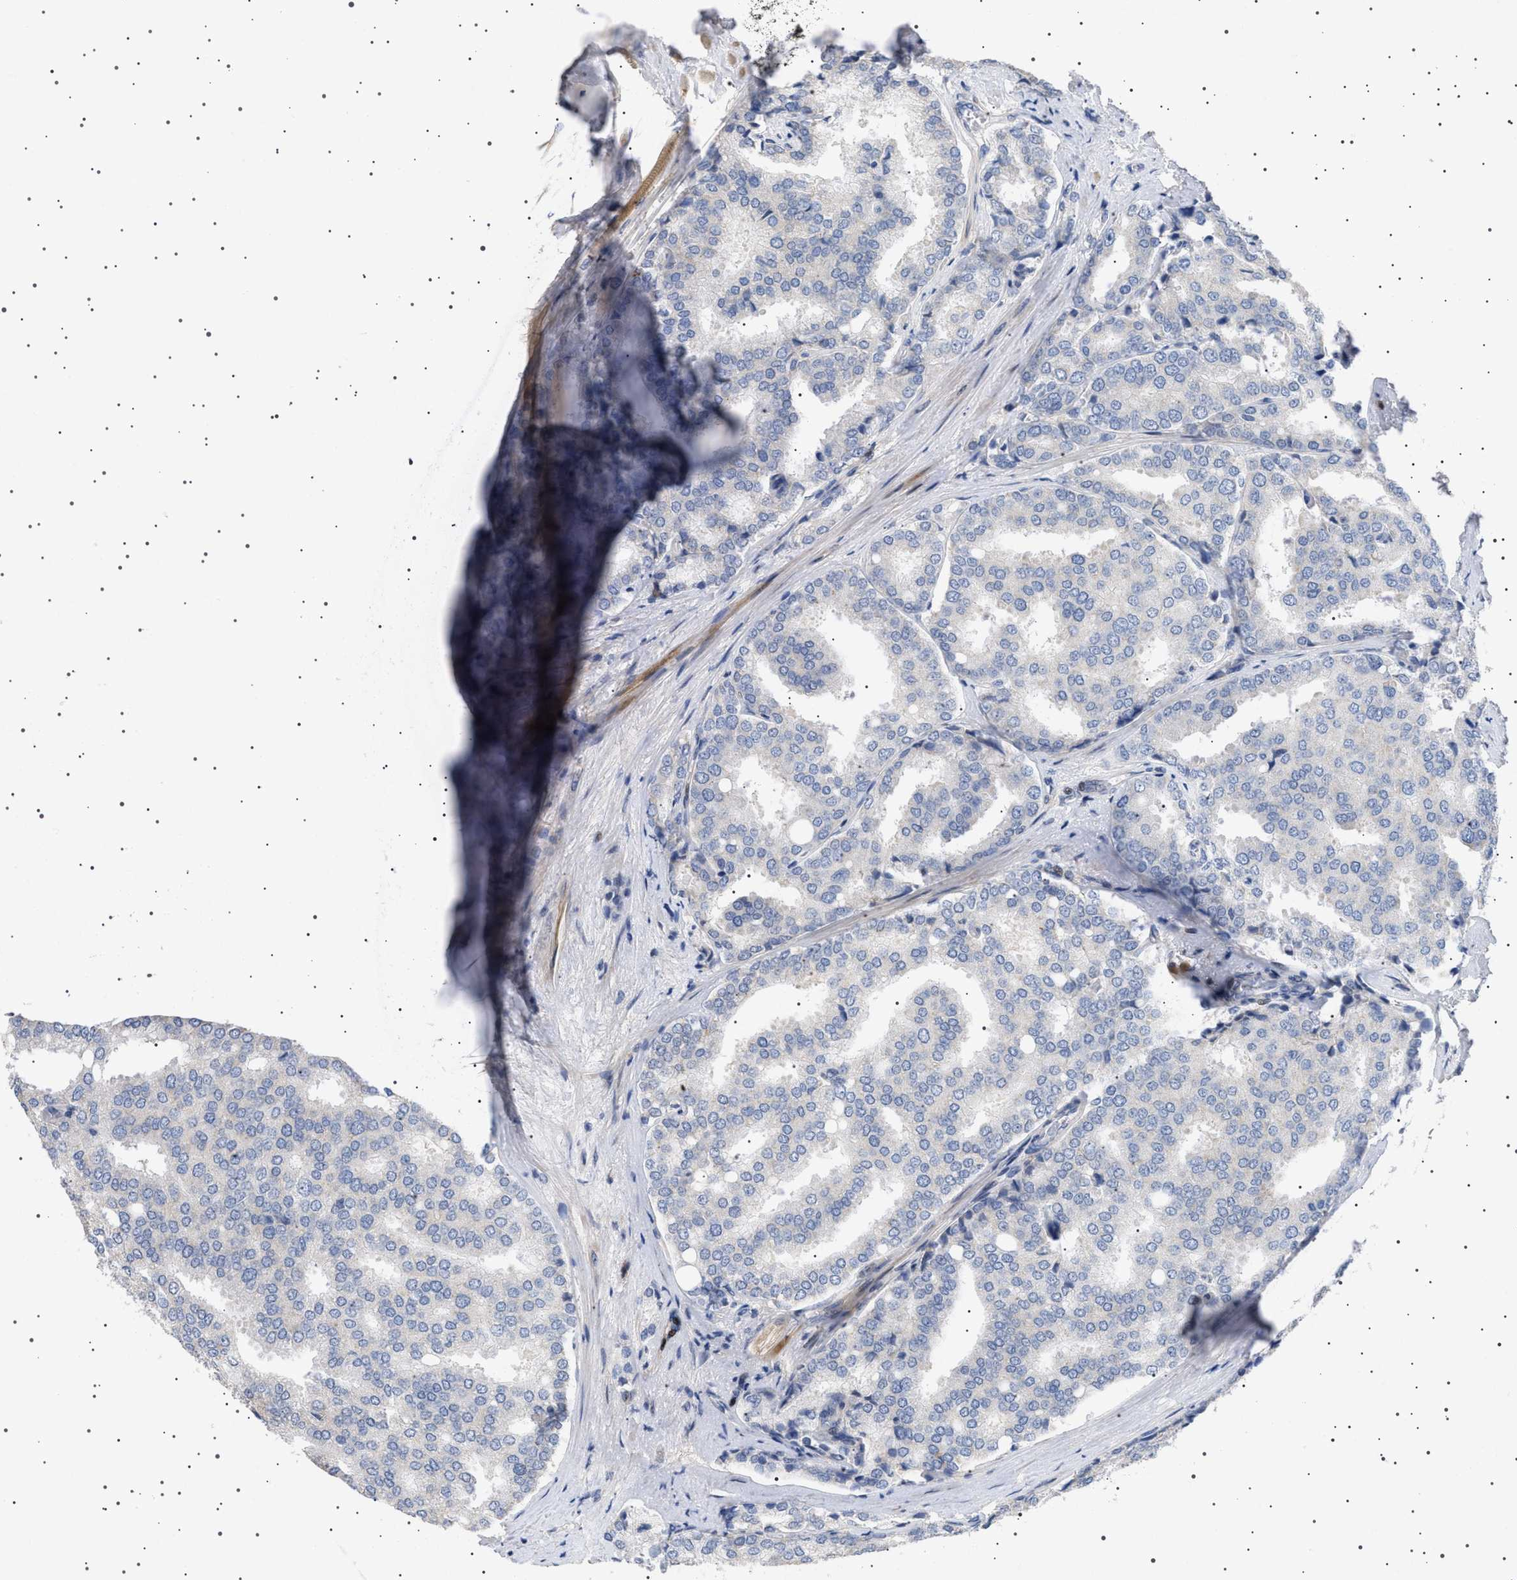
{"staining": {"intensity": "negative", "quantity": "none", "location": "none"}, "tissue": "prostate cancer", "cell_type": "Tumor cells", "image_type": "cancer", "snomed": [{"axis": "morphology", "description": "Adenocarcinoma, High grade"}, {"axis": "topography", "description": "Prostate"}], "caption": "Immunohistochemistry (IHC) photomicrograph of human prostate cancer (adenocarcinoma (high-grade)) stained for a protein (brown), which demonstrates no staining in tumor cells.", "gene": "HTR1A", "patient": {"sex": "male", "age": 50}}